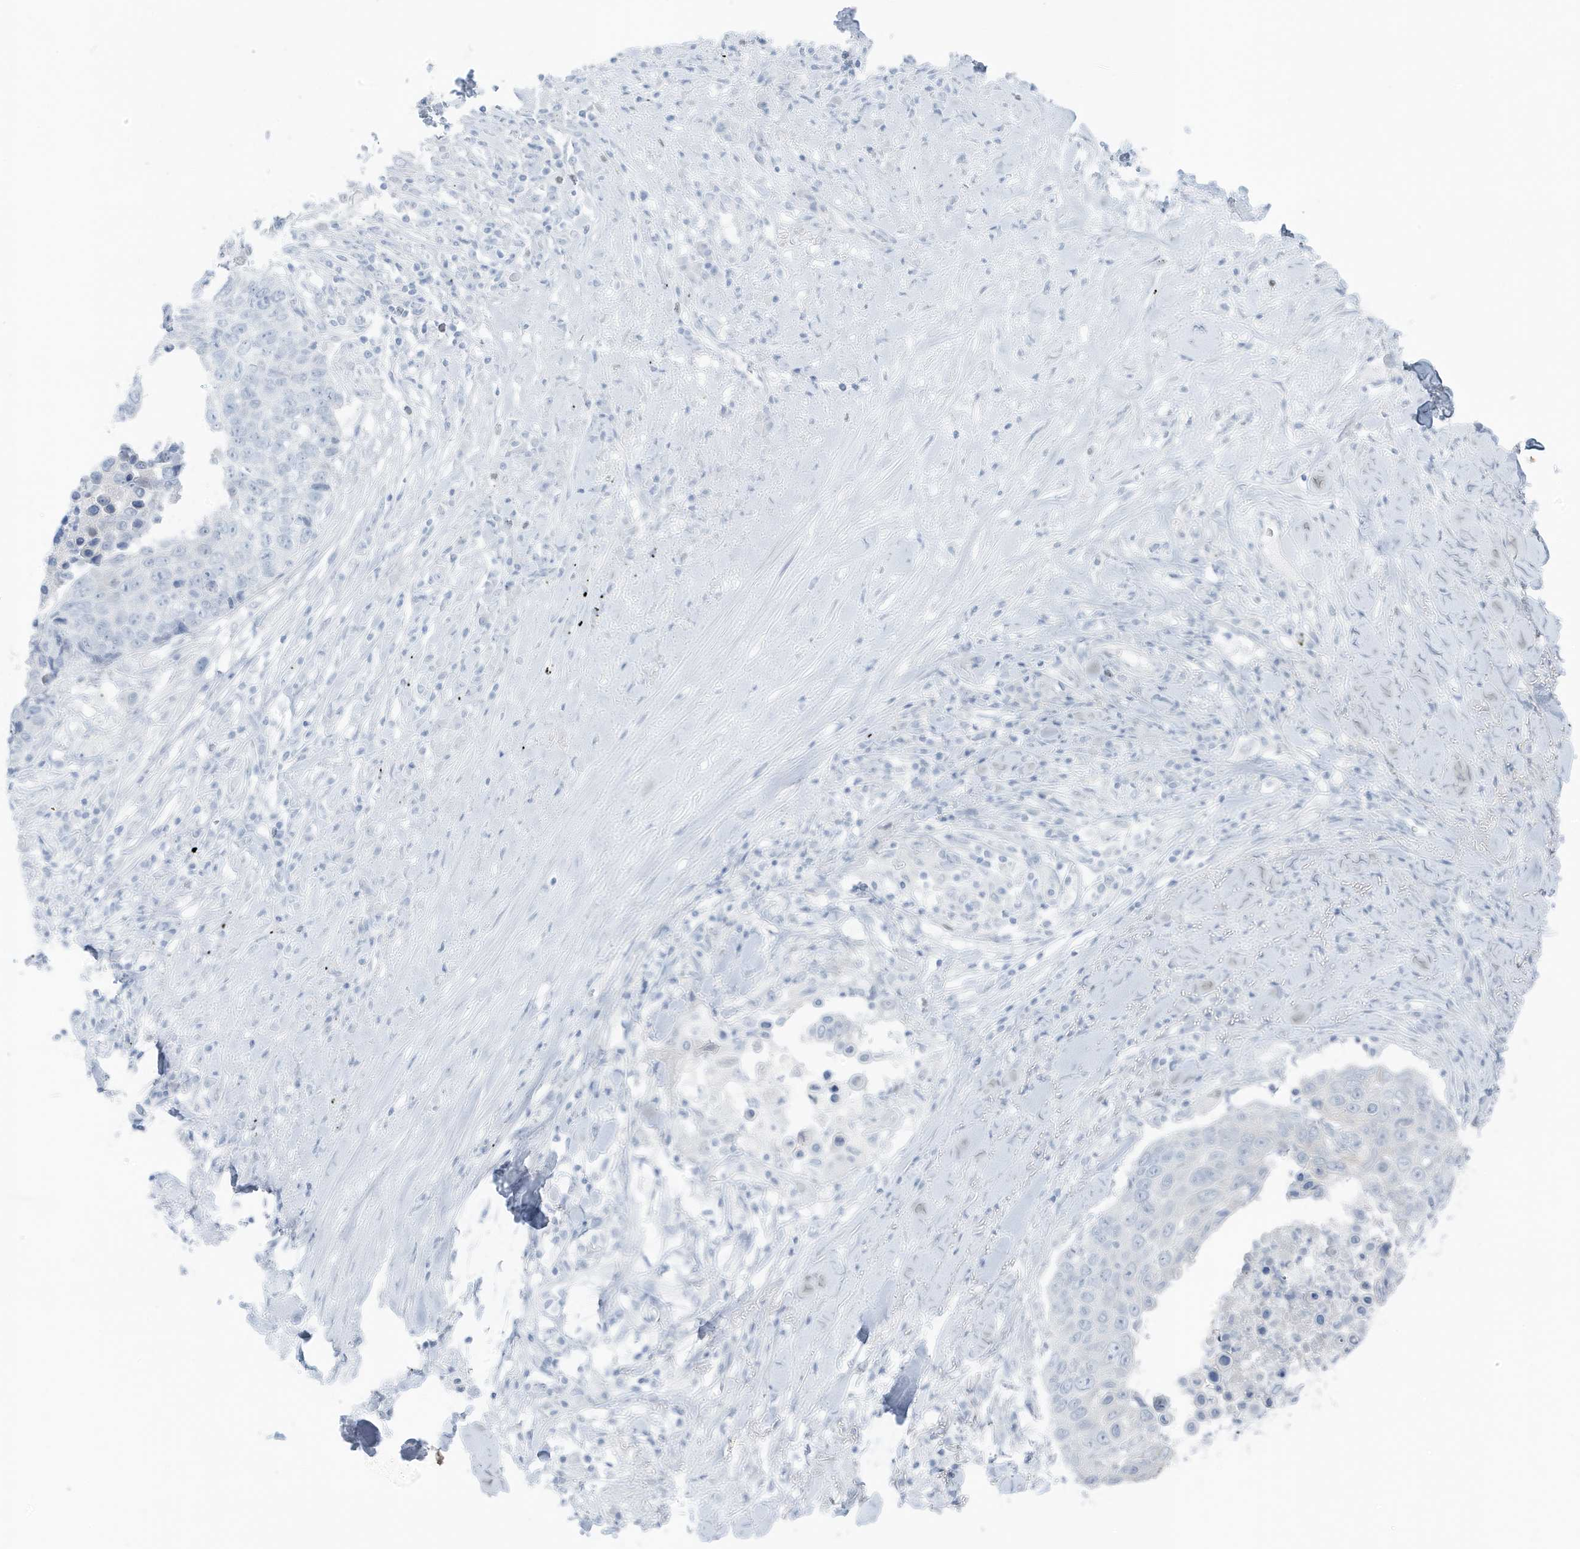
{"staining": {"intensity": "negative", "quantity": "none", "location": "none"}, "tissue": "lung cancer", "cell_type": "Tumor cells", "image_type": "cancer", "snomed": [{"axis": "morphology", "description": "Squamous cell carcinoma, NOS"}, {"axis": "topography", "description": "Lung"}], "caption": "Lung cancer (squamous cell carcinoma) was stained to show a protein in brown. There is no significant staining in tumor cells.", "gene": "ZFP64", "patient": {"sex": "male", "age": 66}}